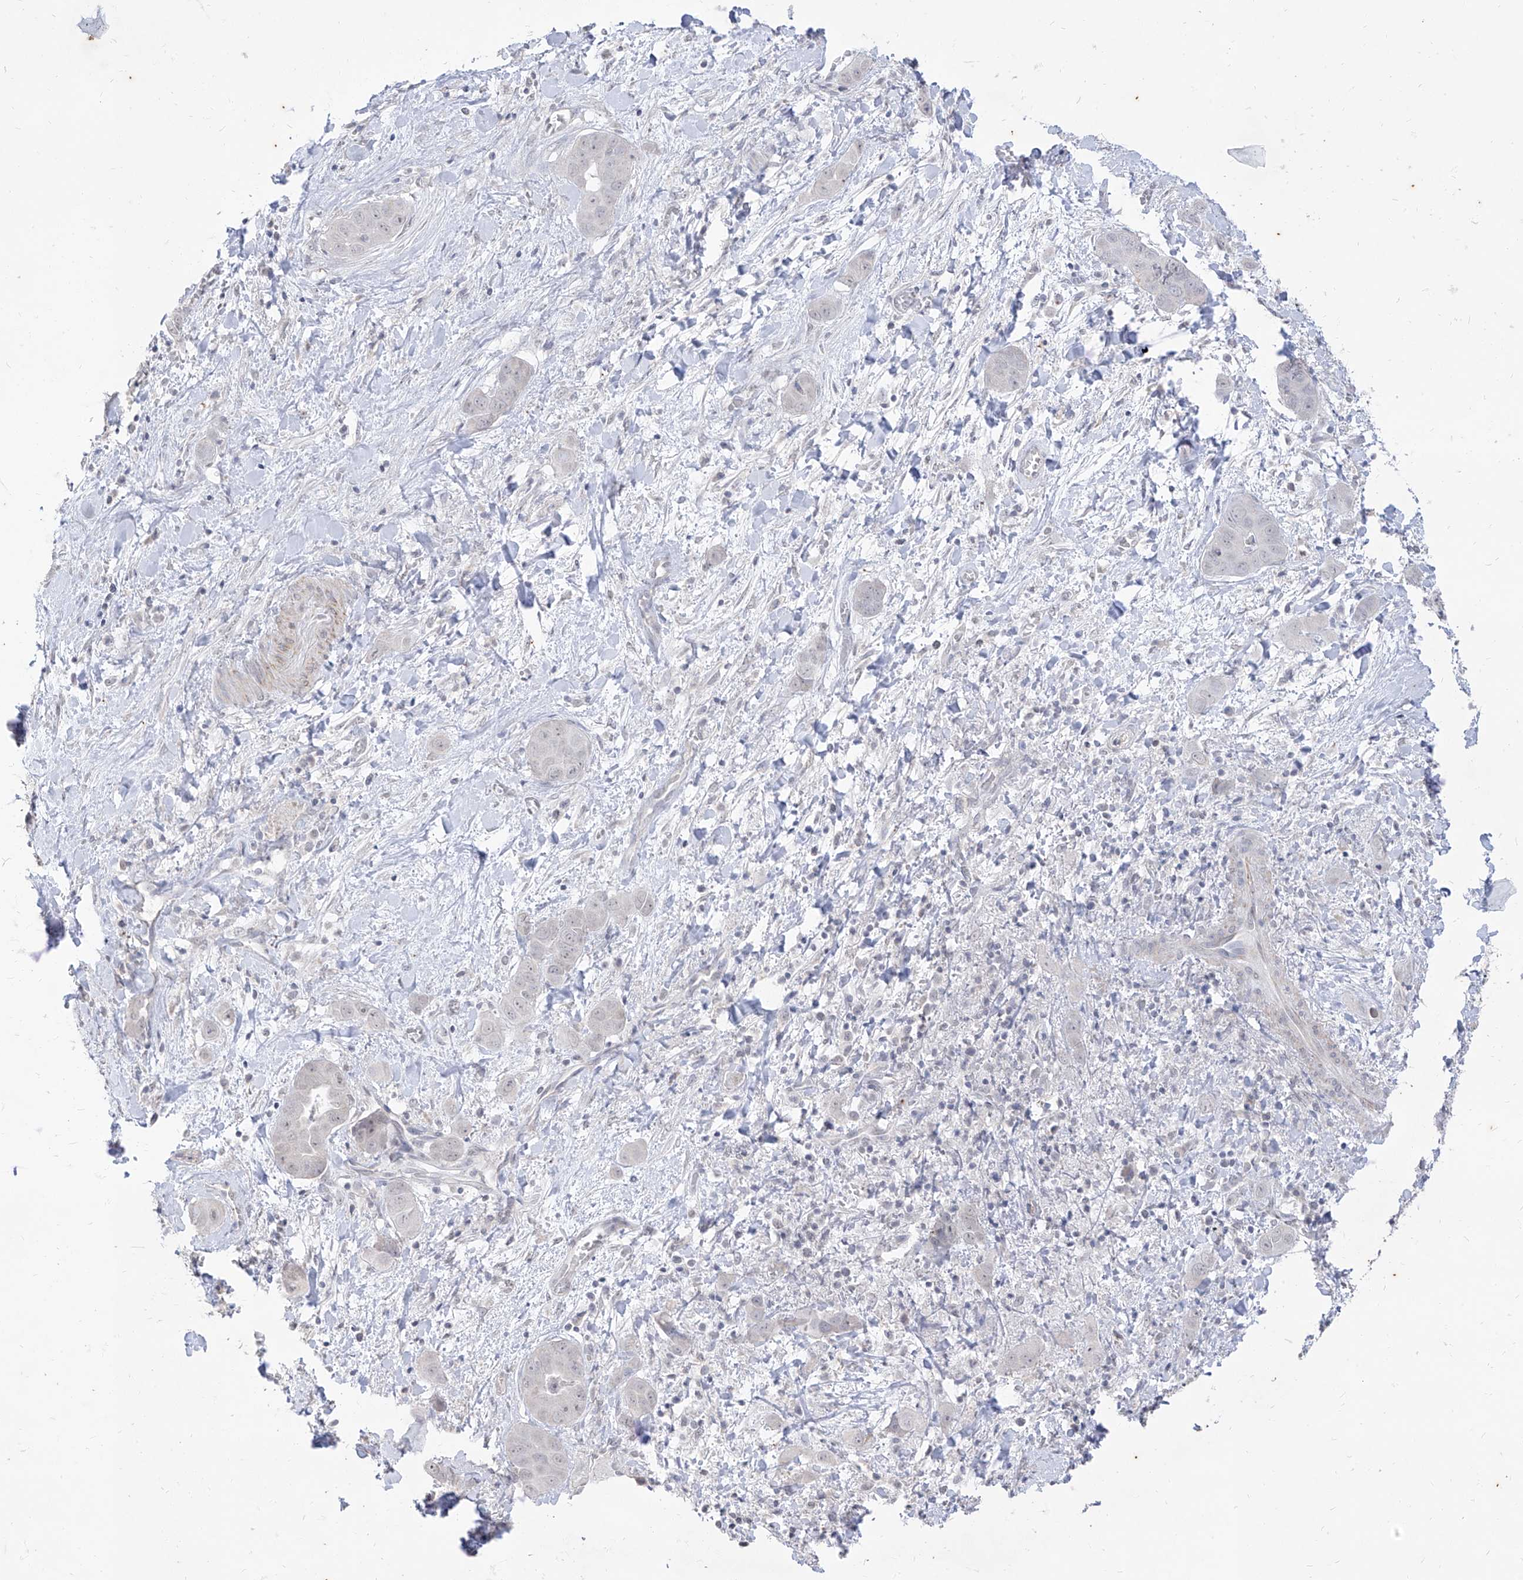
{"staining": {"intensity": "negative", "quantity": "none", "location": "none"}, "tissue": "liver cancer", "cell_type": "Tumor cells", "image_type": "cancer", "snomed": [{"axis": "morphology", "description": "Cholangiocarcinoma"}, {"axis": "topography", "description": "Liver"}], "caption": "Immunohistochemistry (IHC) of liver cholangiocarcinoma exhibits no staining in tumor cells.", "gene": "PHF20L1", "patient": {"sex": "female", "age": 52}}